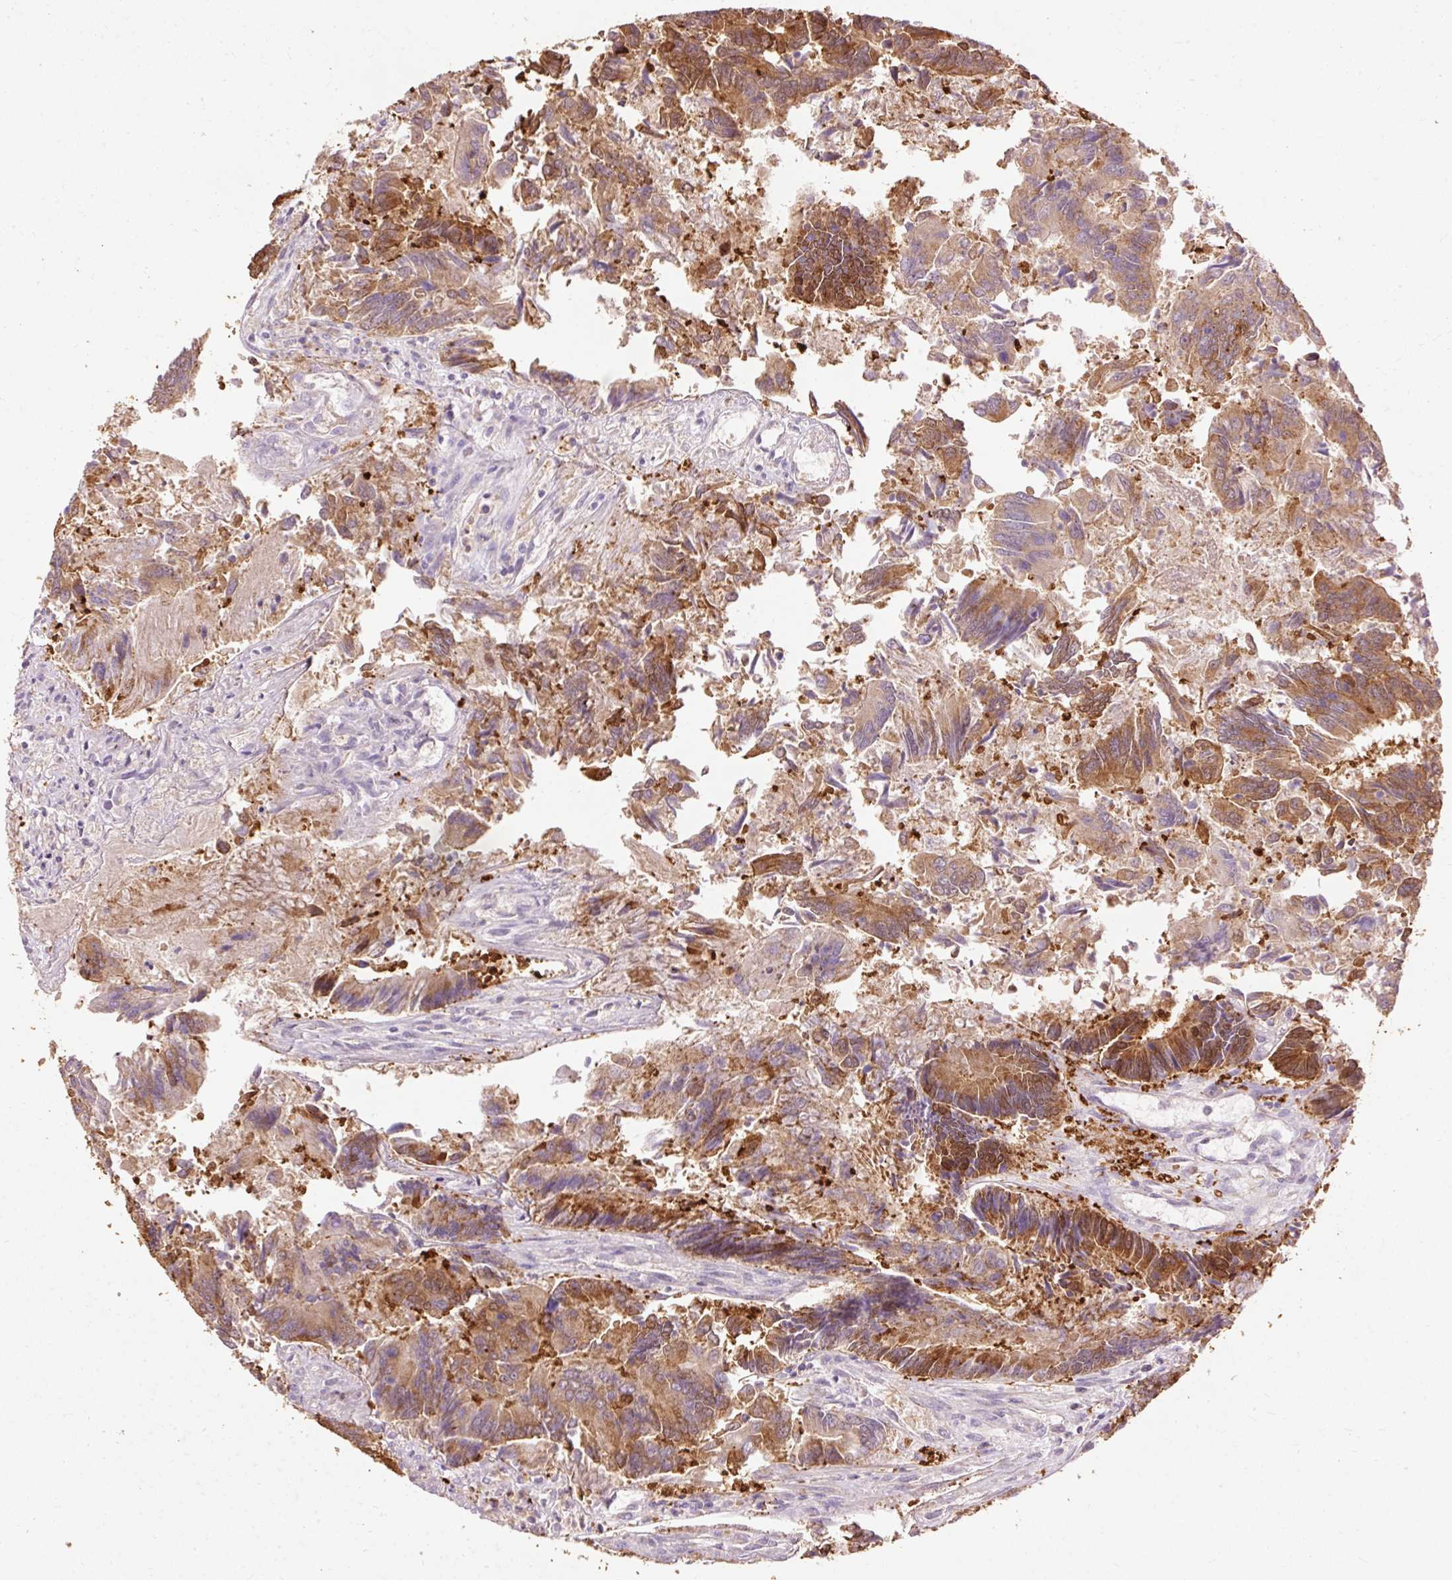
{"staining": {"intensity": "moderate", "quantity": ">75%", "location": "cytoplasmic/membranous"}, "tissue": "colorectal cancer", "cell_type": "Tumor cells", "image_type": "cancer", "snomed": [{"axis": "morphology", "description": "Adenocarcinoma, NOS"}, {"axis": "topography", "description": "Colon"}], "caption": "Human colorectal cancer stained with a brown dye shows moderate cytoplasmic/membranous positive expression in about >75% of tumor cells.", "gene": "PRDX5", "patient": {"sex": "female", "age": 67}}